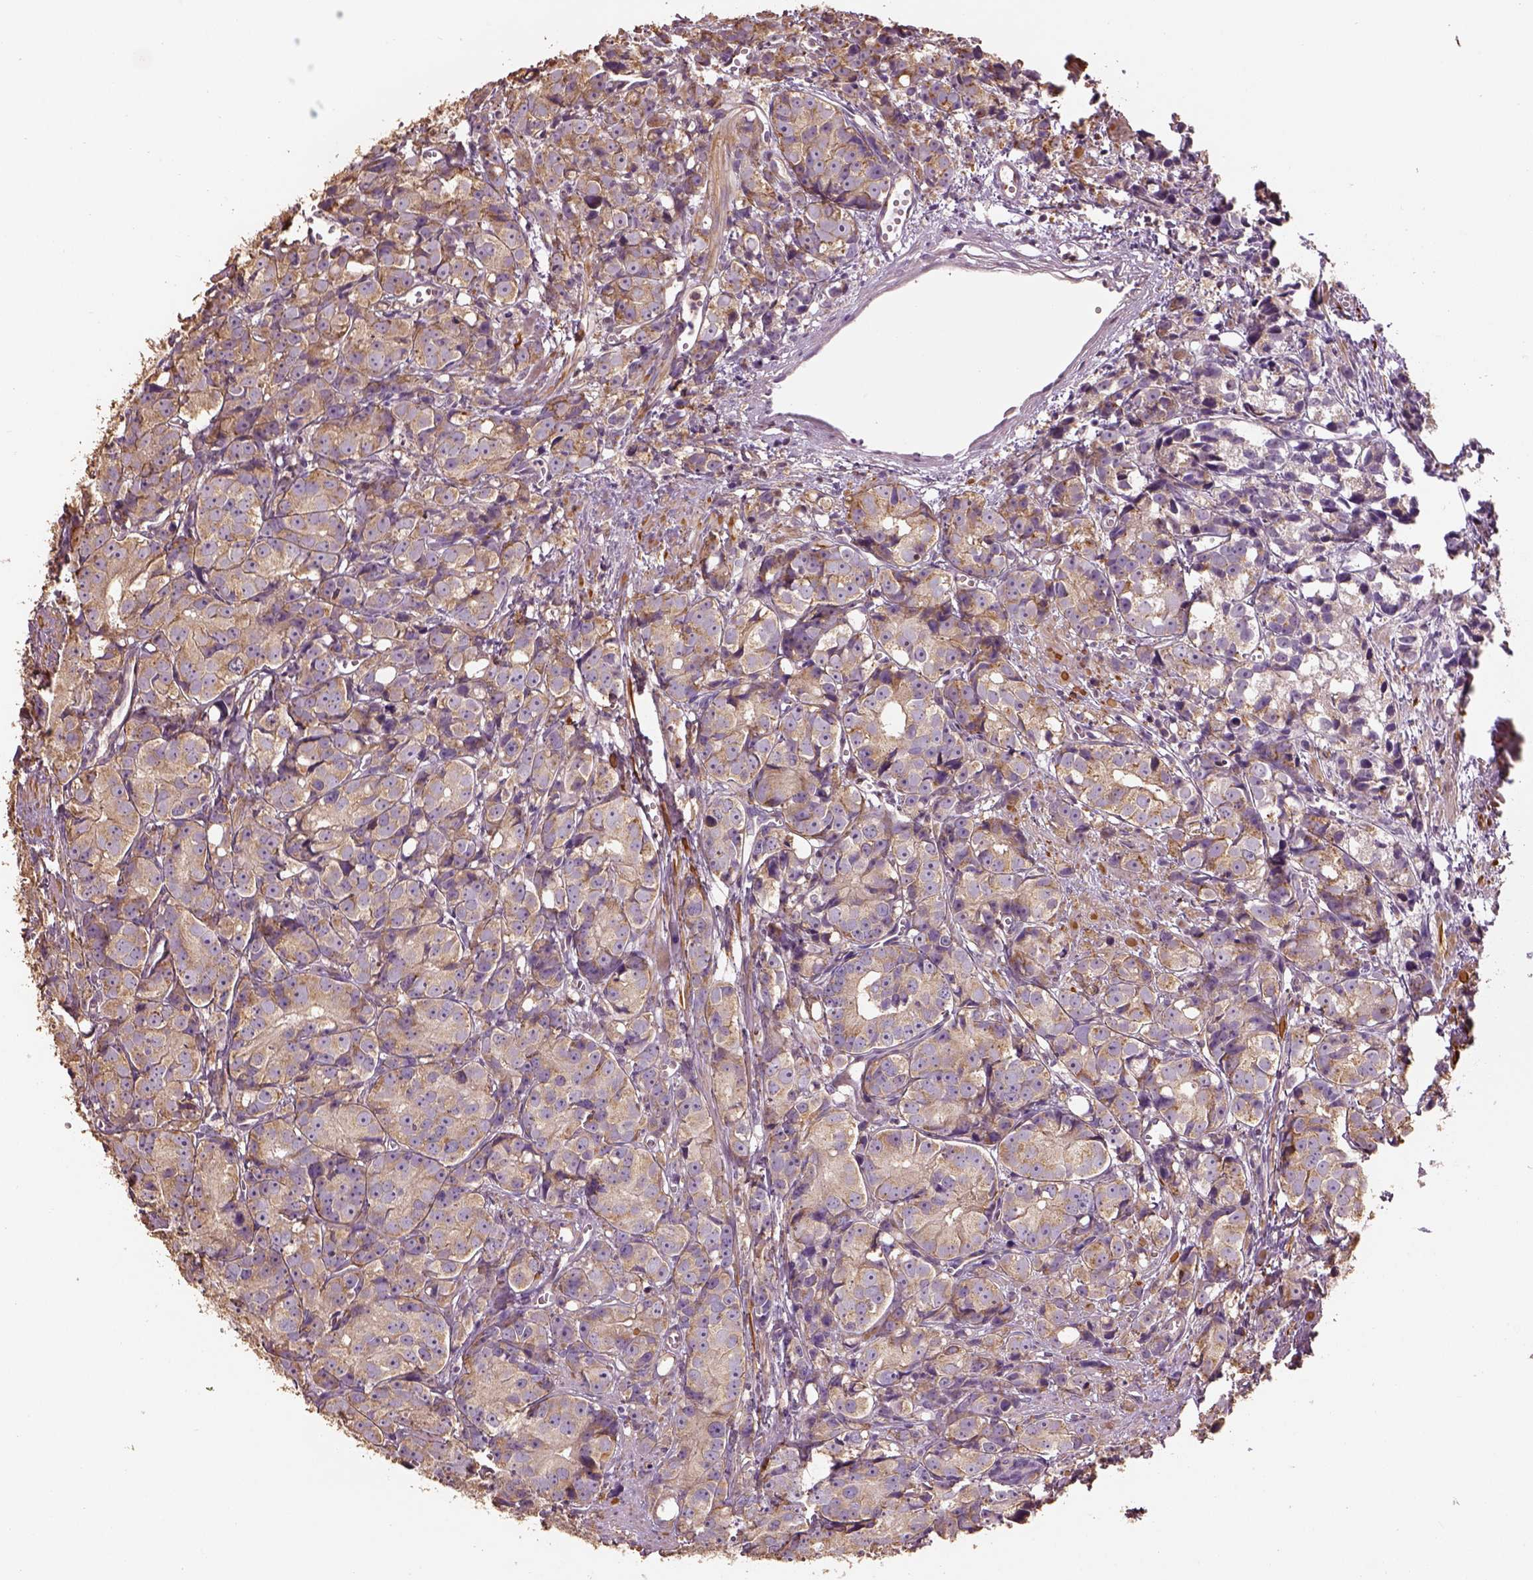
{"staining": {"intensity": "moderate", "quantity": "<25%", "location": "cytoplasmic/membranous"}, "tissue": "prostate cancer", "cell_type": "Tumor cells", "image_type": "cancer", "snomed": [{"axis": "morphology", "description": "Adenocarcinoma, High grade"}, {"axis": "topography", "description": "Prostate"}], "caption": "Prostate cancer was stained to show a protein in brown. There is low levels of moderate cytoplasmic/membranous expression in about <25% of tumor cells.", "gene": "AP1B1", "patient": {"sex": "male", "age": 77}}